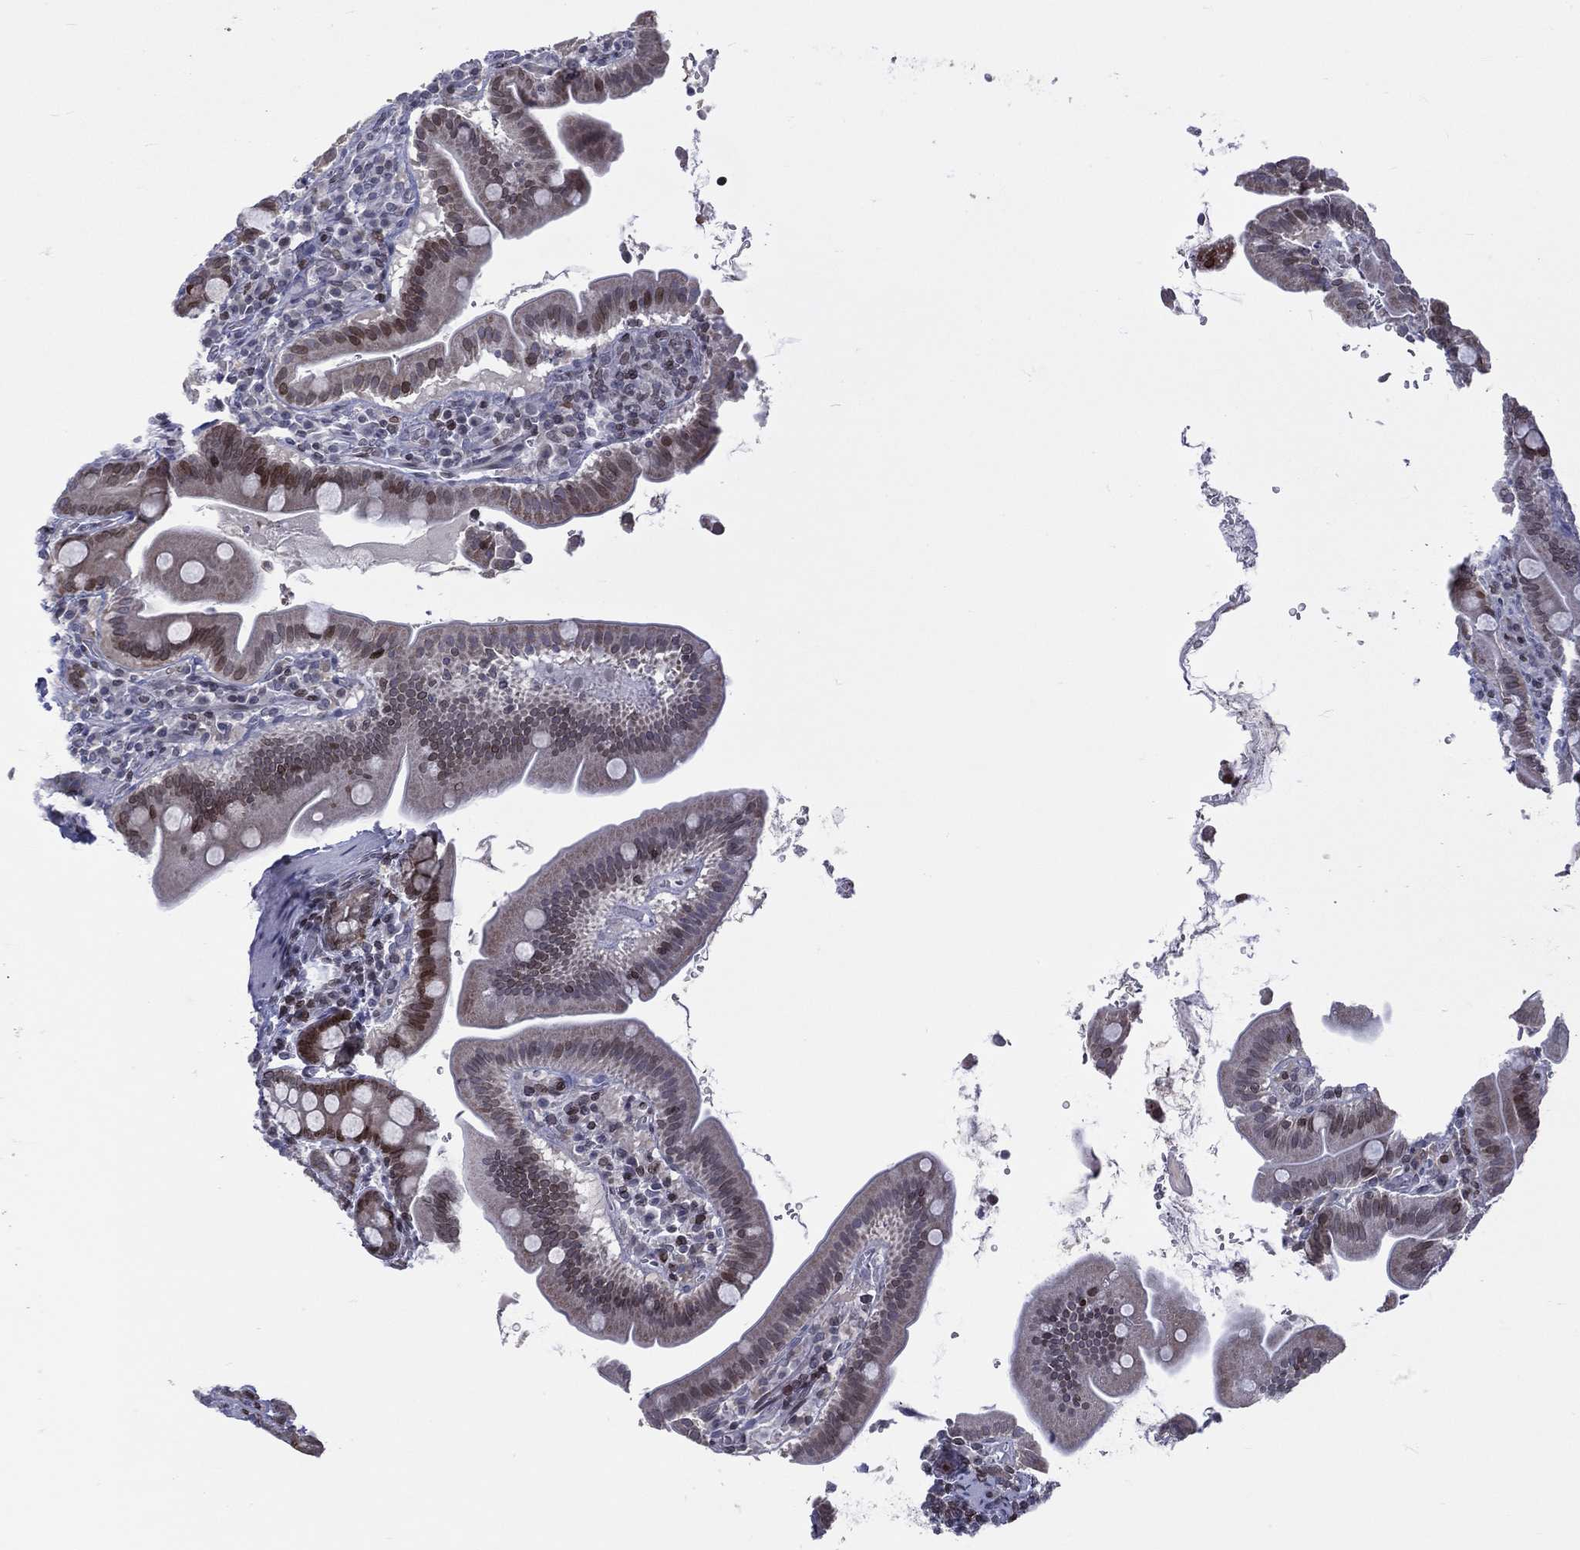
{"staining": {"intensity": "strong", "quantity": "<25%", "location": "nuclear"}, "tissue": "small intestine", "cell_type": "Glandular cells", "image_type": "normal", "snomed": [{"axis": "morphology", "description": "Normal tissue, NOS"}, {"axis": "topography", "description": "Small intestine"}], "caption": "Immunohistochemical staining of benign human small intestine reveals <25% levels of strong nuclear protein positivity in about <25% of glandular cells. The protein is shown in brown color, while the nuclei are stained blue.", "gene": "DBF4B", "patient": {"sex": "male", "age": 26}}